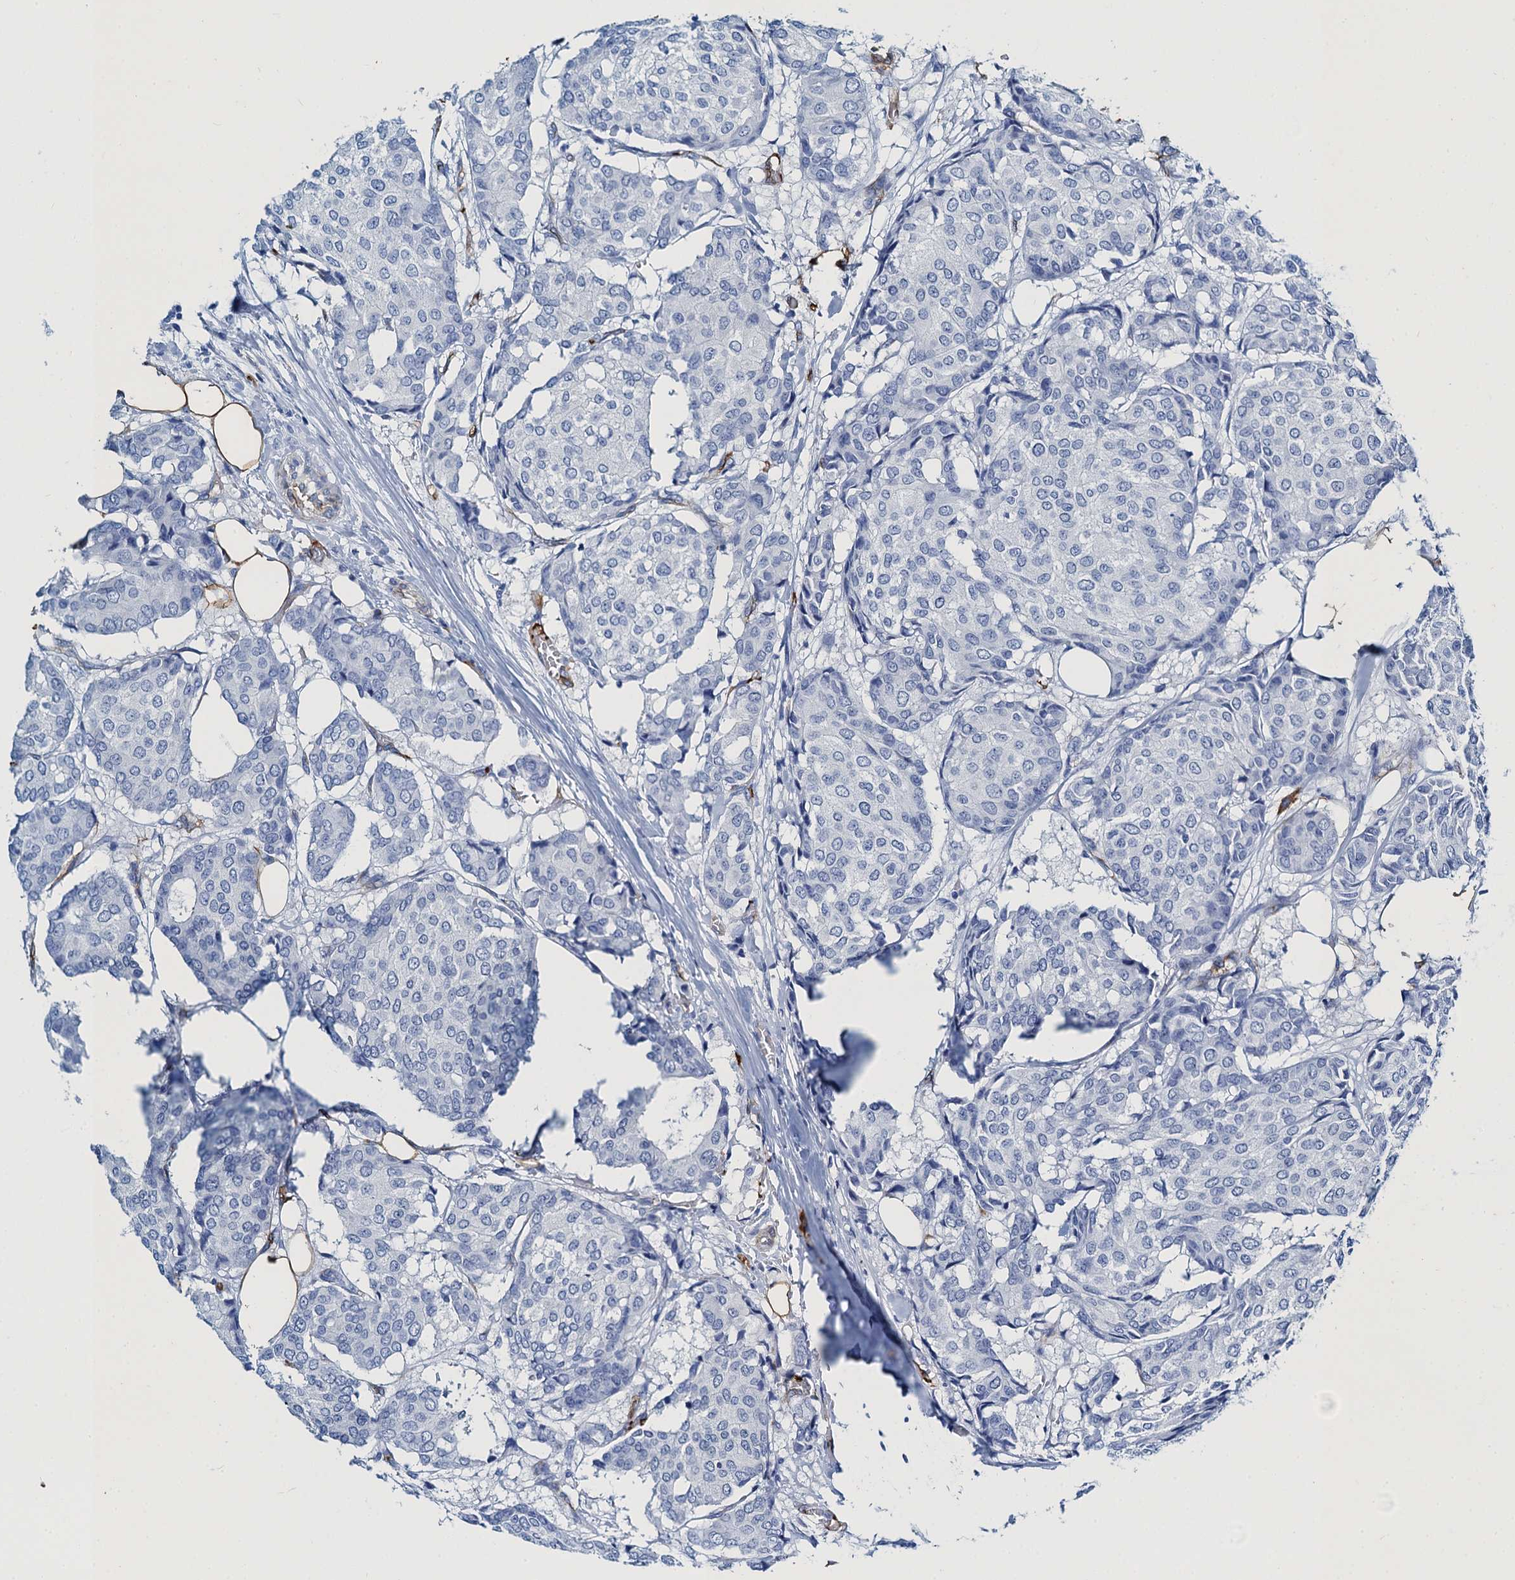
{"staining": {"intensity": "negative", "quantity": "none", "location": "none"}, "tissue": "breast cancer", "cell_type": "Tumor cells", "image_type": "cancer", "snomed": [{"axis": "morphology", "description": "Duct carcinoma"}, {"axis": "topography", "description": "Breast"}], "caption": "A photomicrograph of human breast cancer (intraductal carcinoma) is negative for staining in tumor cells. The staining was performed using DAB to visualize the protein expression in brown, while the nuclei were stained in blue with hematoxylin (Magnification: 20x).", "gene": "CAVIN2", "patient": {"sex": "female", "age": 75}}